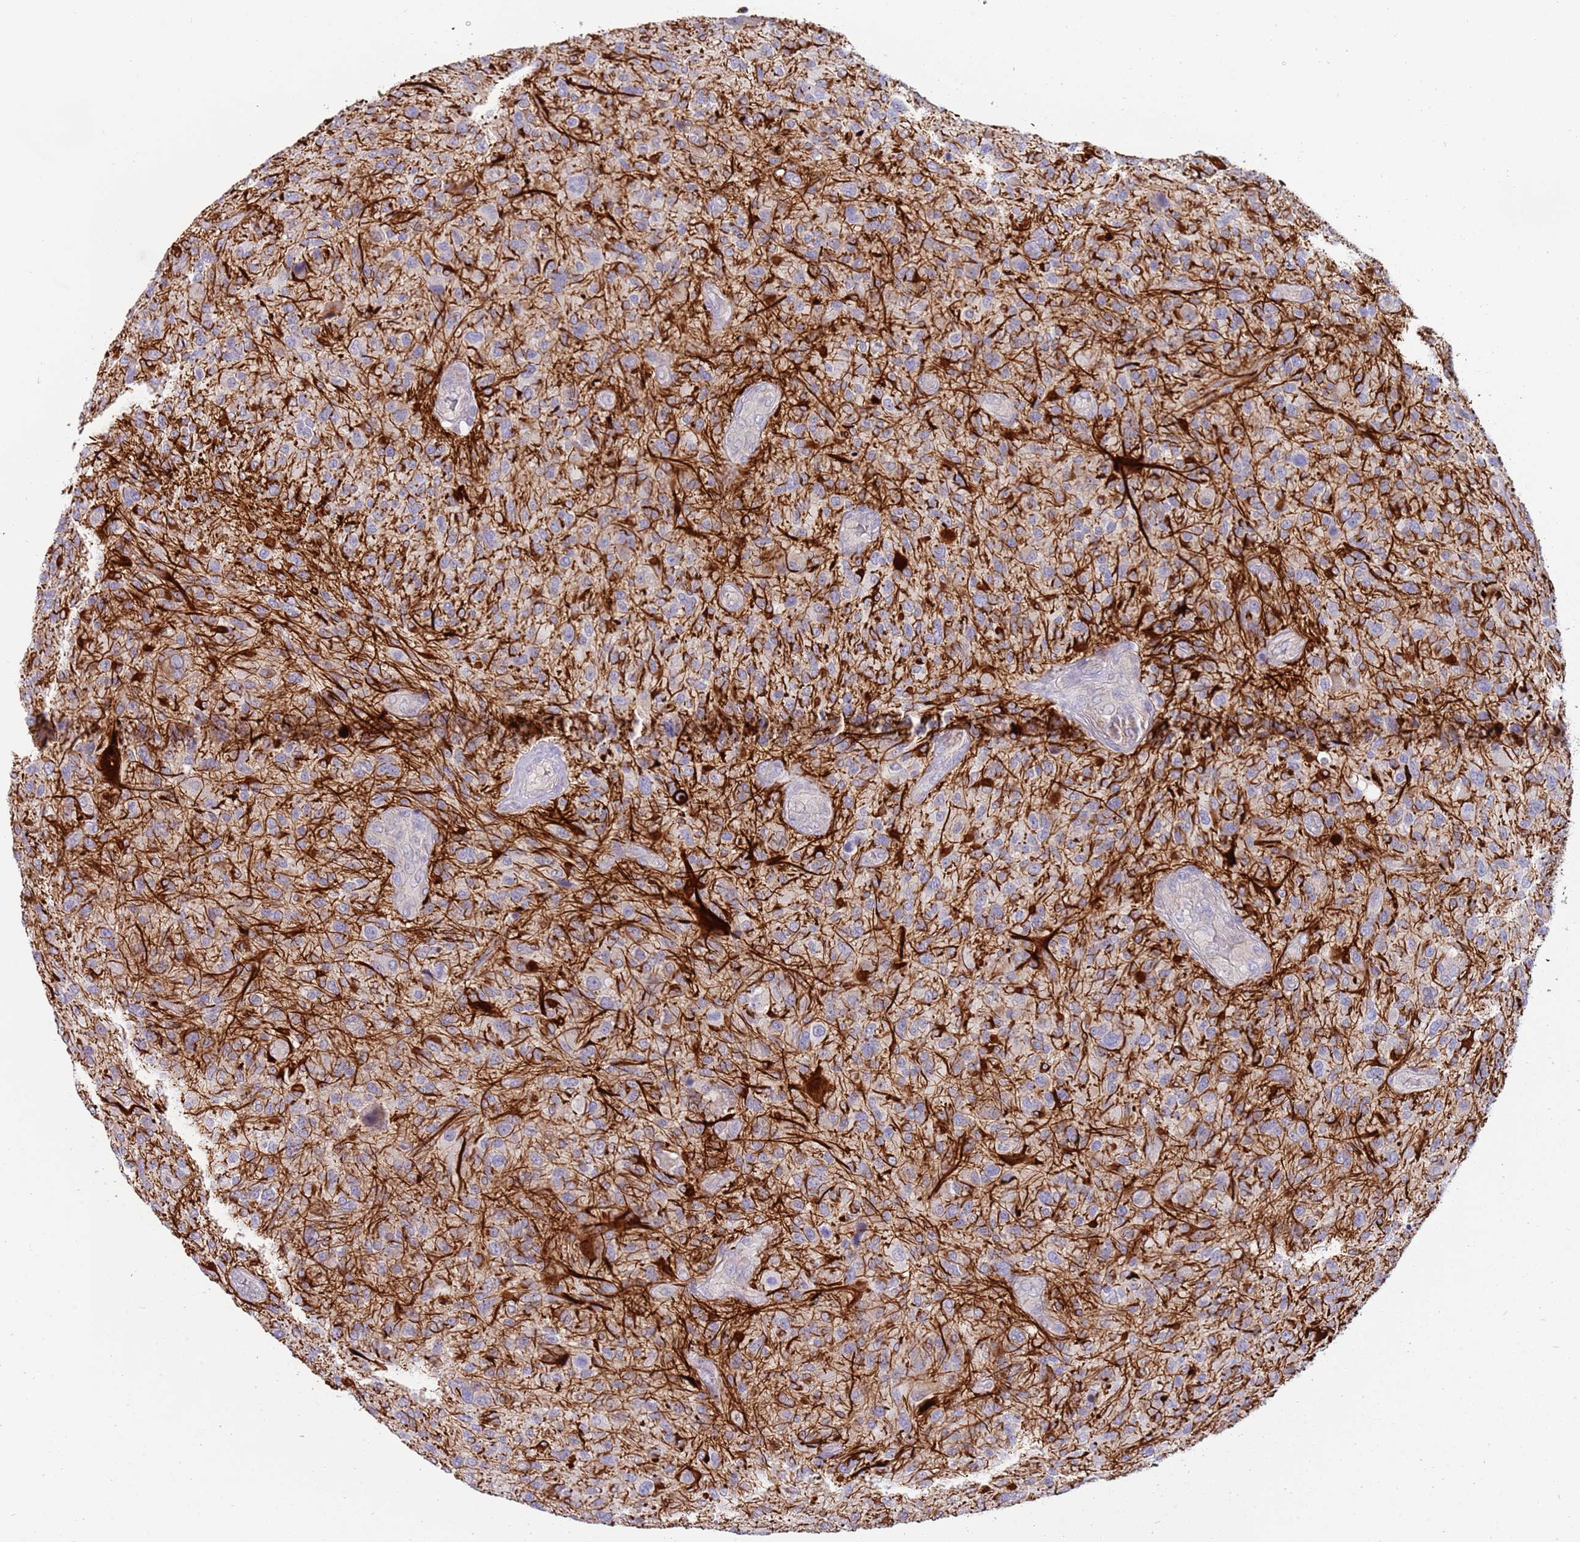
{"staining": {"intensity": "negative", "quantity": "none", "location": "none"}, "tissue": "glioma", "cell_type": "Tumor cells", "image_type": "cancer", "snomed": [{"axis": "morphology", "description": "Glioma, malignant, High grade"}, {"axis": "topography", "description": "Brain"}], "caption": "Immunohistochemistry (IHC) image of neoplastic tissue: high-grade glioma (malignant) stained with DAB shows no significant protein expression in tumor cells.", "gene": "STK25", "patient": {"sex": "male", "age": 47}}